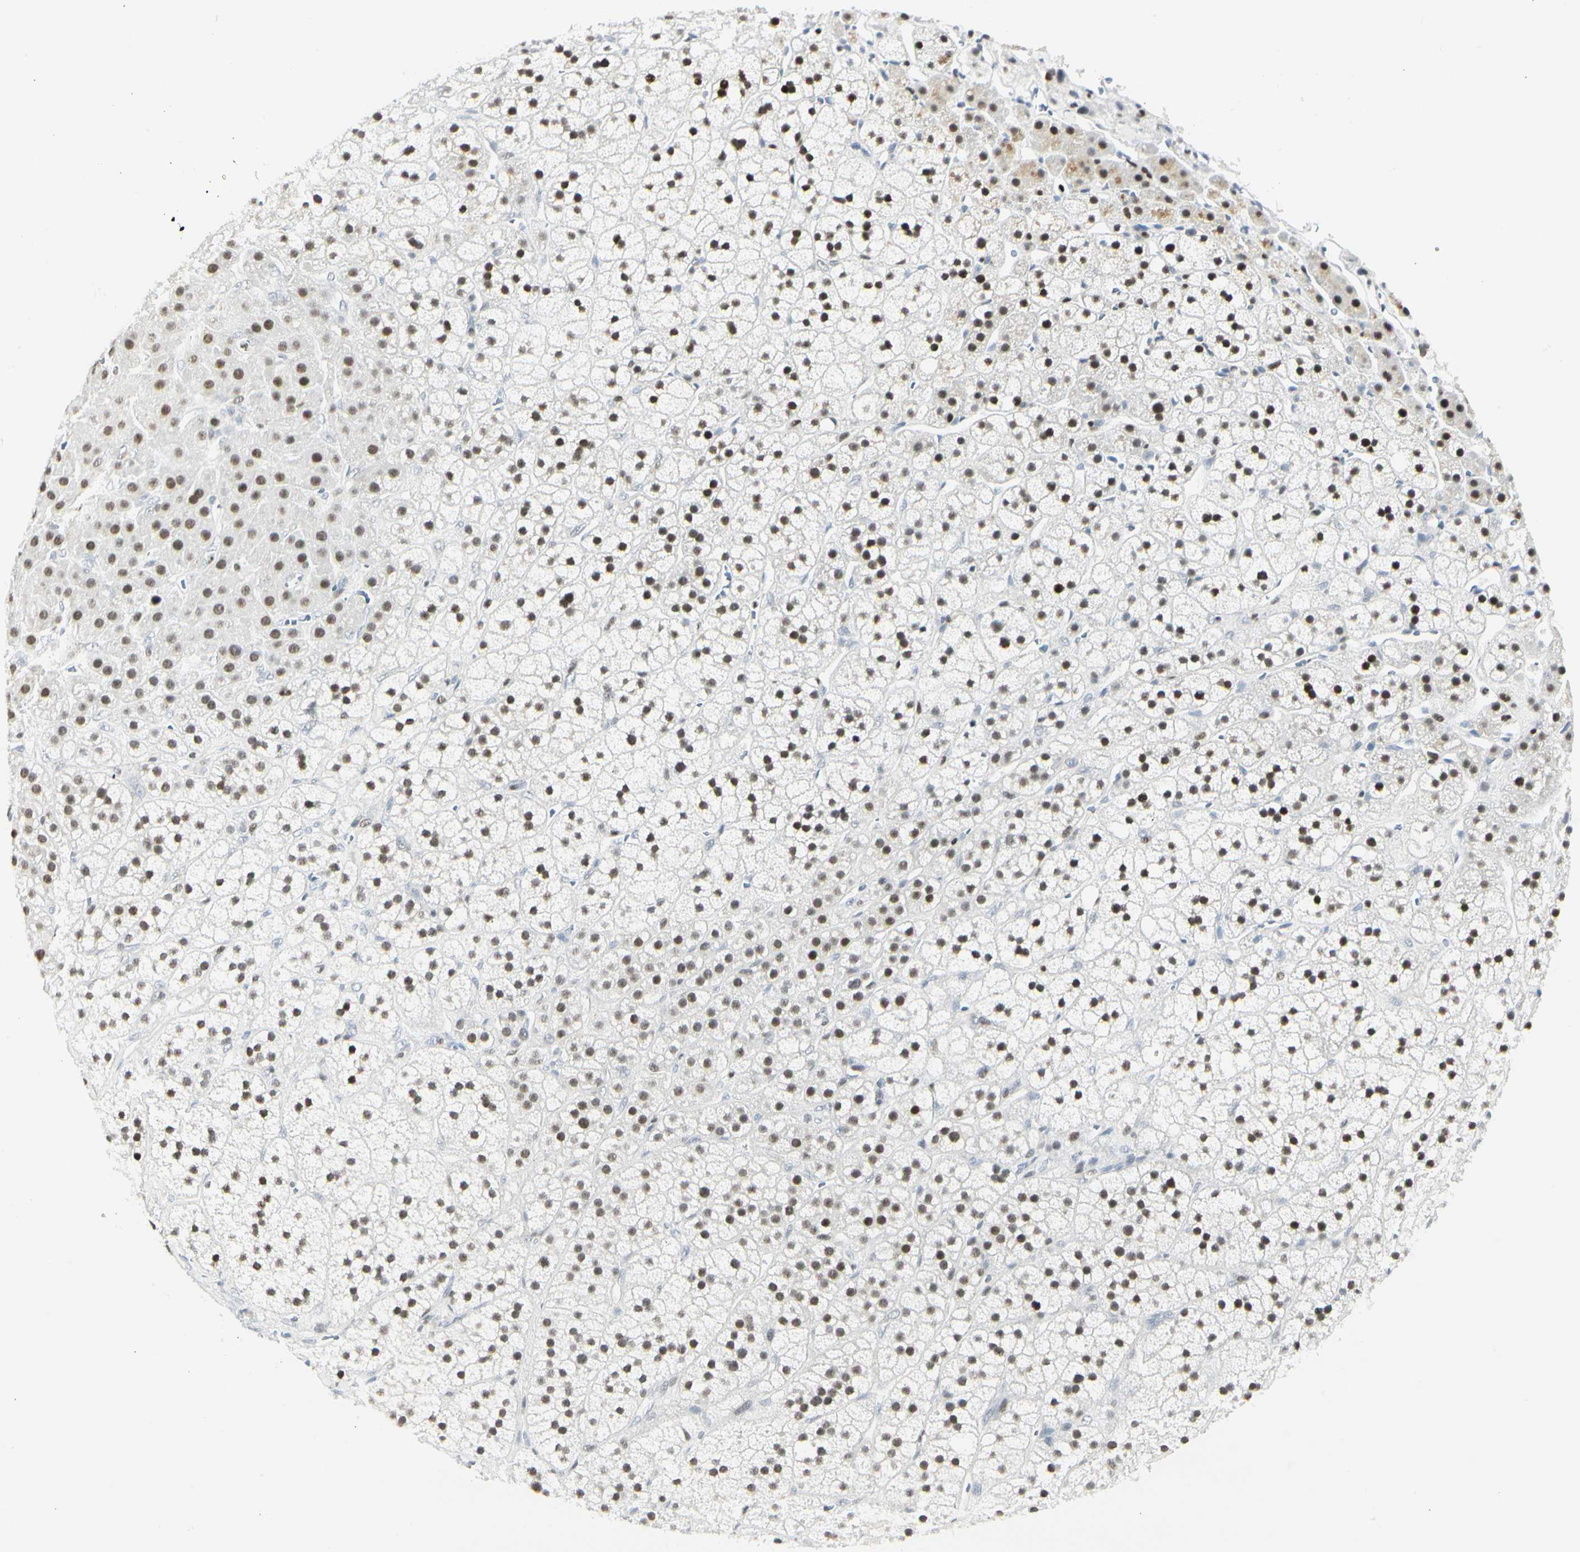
{"staining": {"intensity": "strong", "quantity": ">75%", "location": "nuclear"}, "tissue": "adrenal gland", "cell_type": "Glandular cells", "image_type": "normal", "snomed": [{"axis": "morphology", "description": "Normal tissue, NOS"}, {"axis": "topography", "description": "Adrenal gland"}], "caption": "DAB (3,3'-diaminobenzidine) immunohistochemical staining of benign human adrenal gland demonstrates strong nuclear protein staining in approximately >75% of glandular cells. (IHC, brightfield microscopy, high magnification).", "gene": "ZBTB7B", "patient": {"sex": "male", "age": 56}}